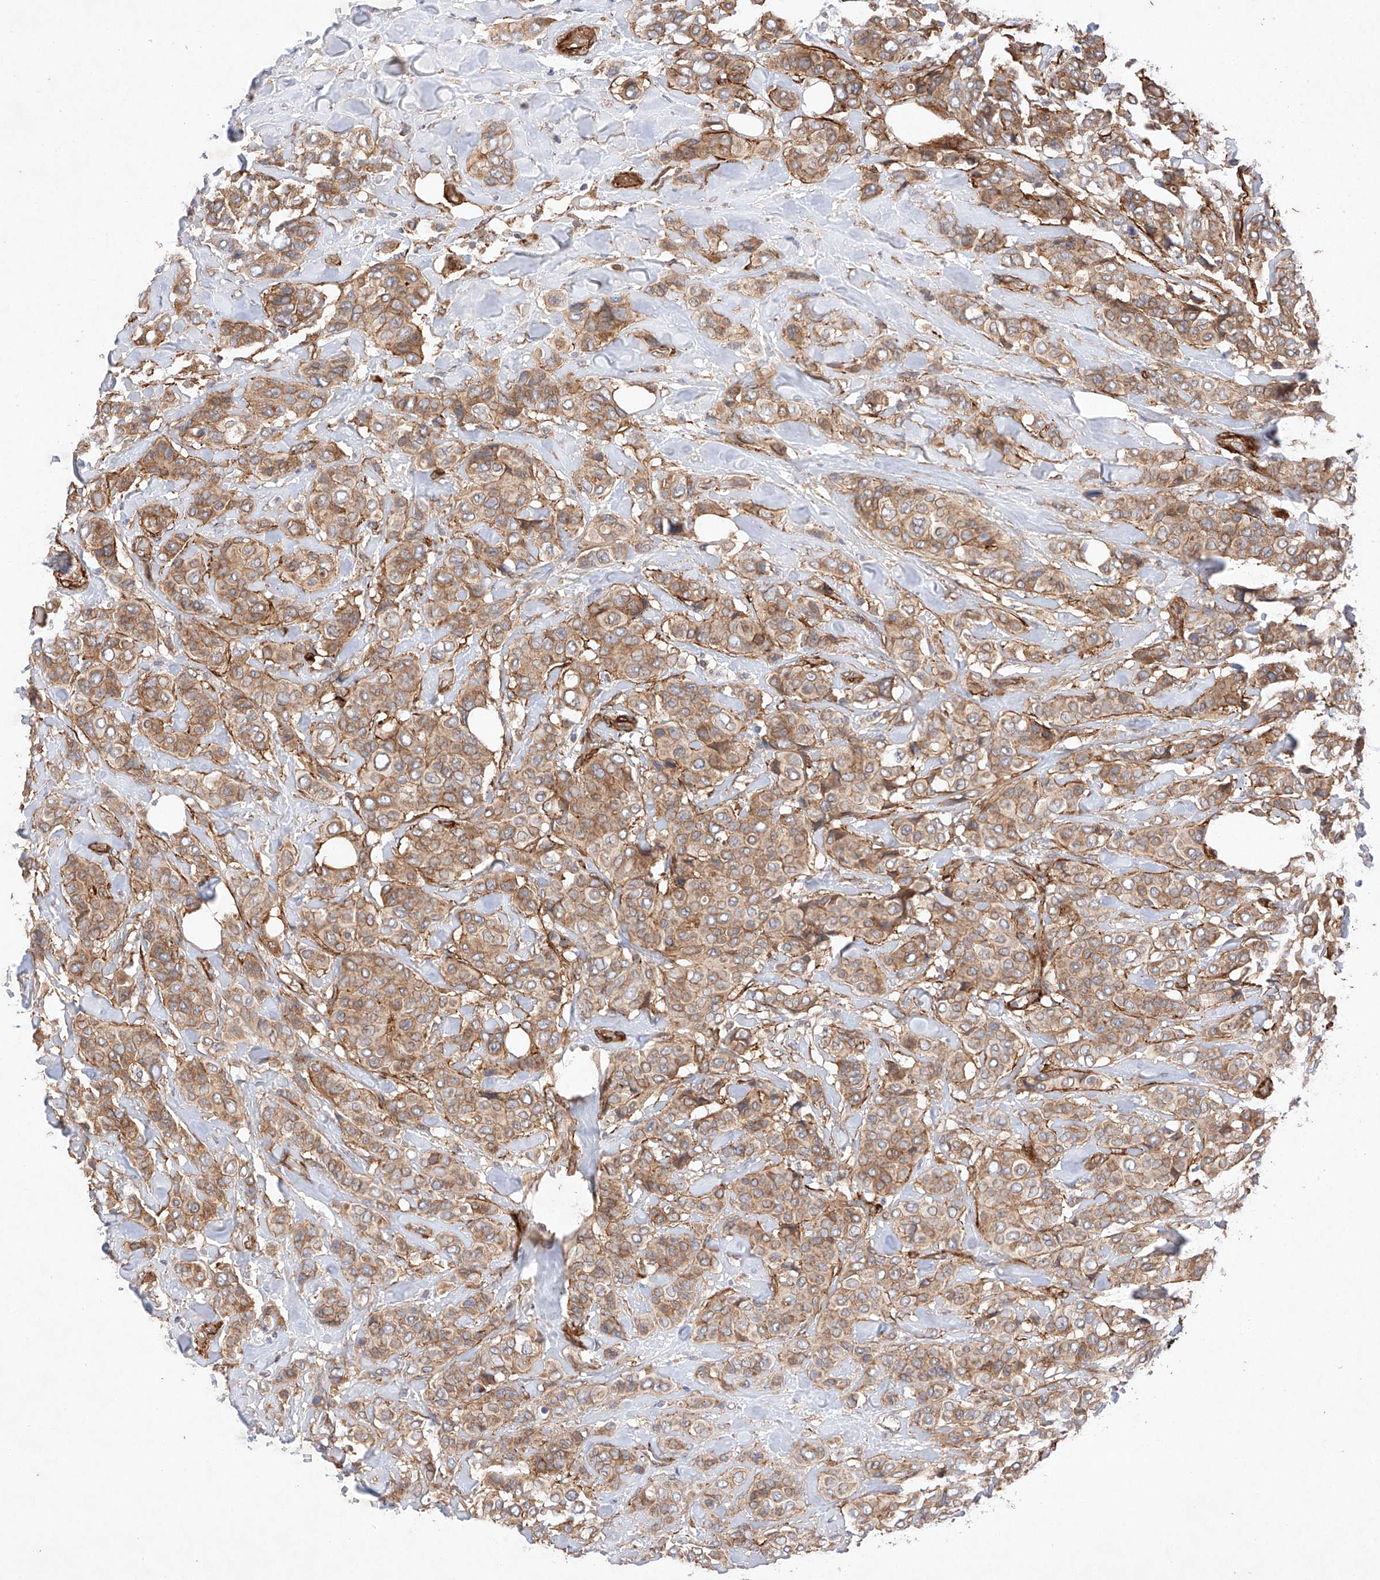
{"staining": {"intensity": "moderate", "quantity": ">75%", "location": "cytoplasmic/membranous"}, "tissue": "breast cancer", "cell_type": "Tumor cells", "image_type": "cancer", "snomed": [{"axis": "morphology", "description": "Lobular carcinoma"}, {"axis": "topography", "description": "Breast"}], "caption": "IHC micrograph of human lobular carcinoma (breast) stained for a protein (brown), which shows medium levels of moderate cytoplasmic/membranous expression in about >75% of tumor cells.", "gene": "RAB23", "patient": {"sex": "female", "age": 51}}